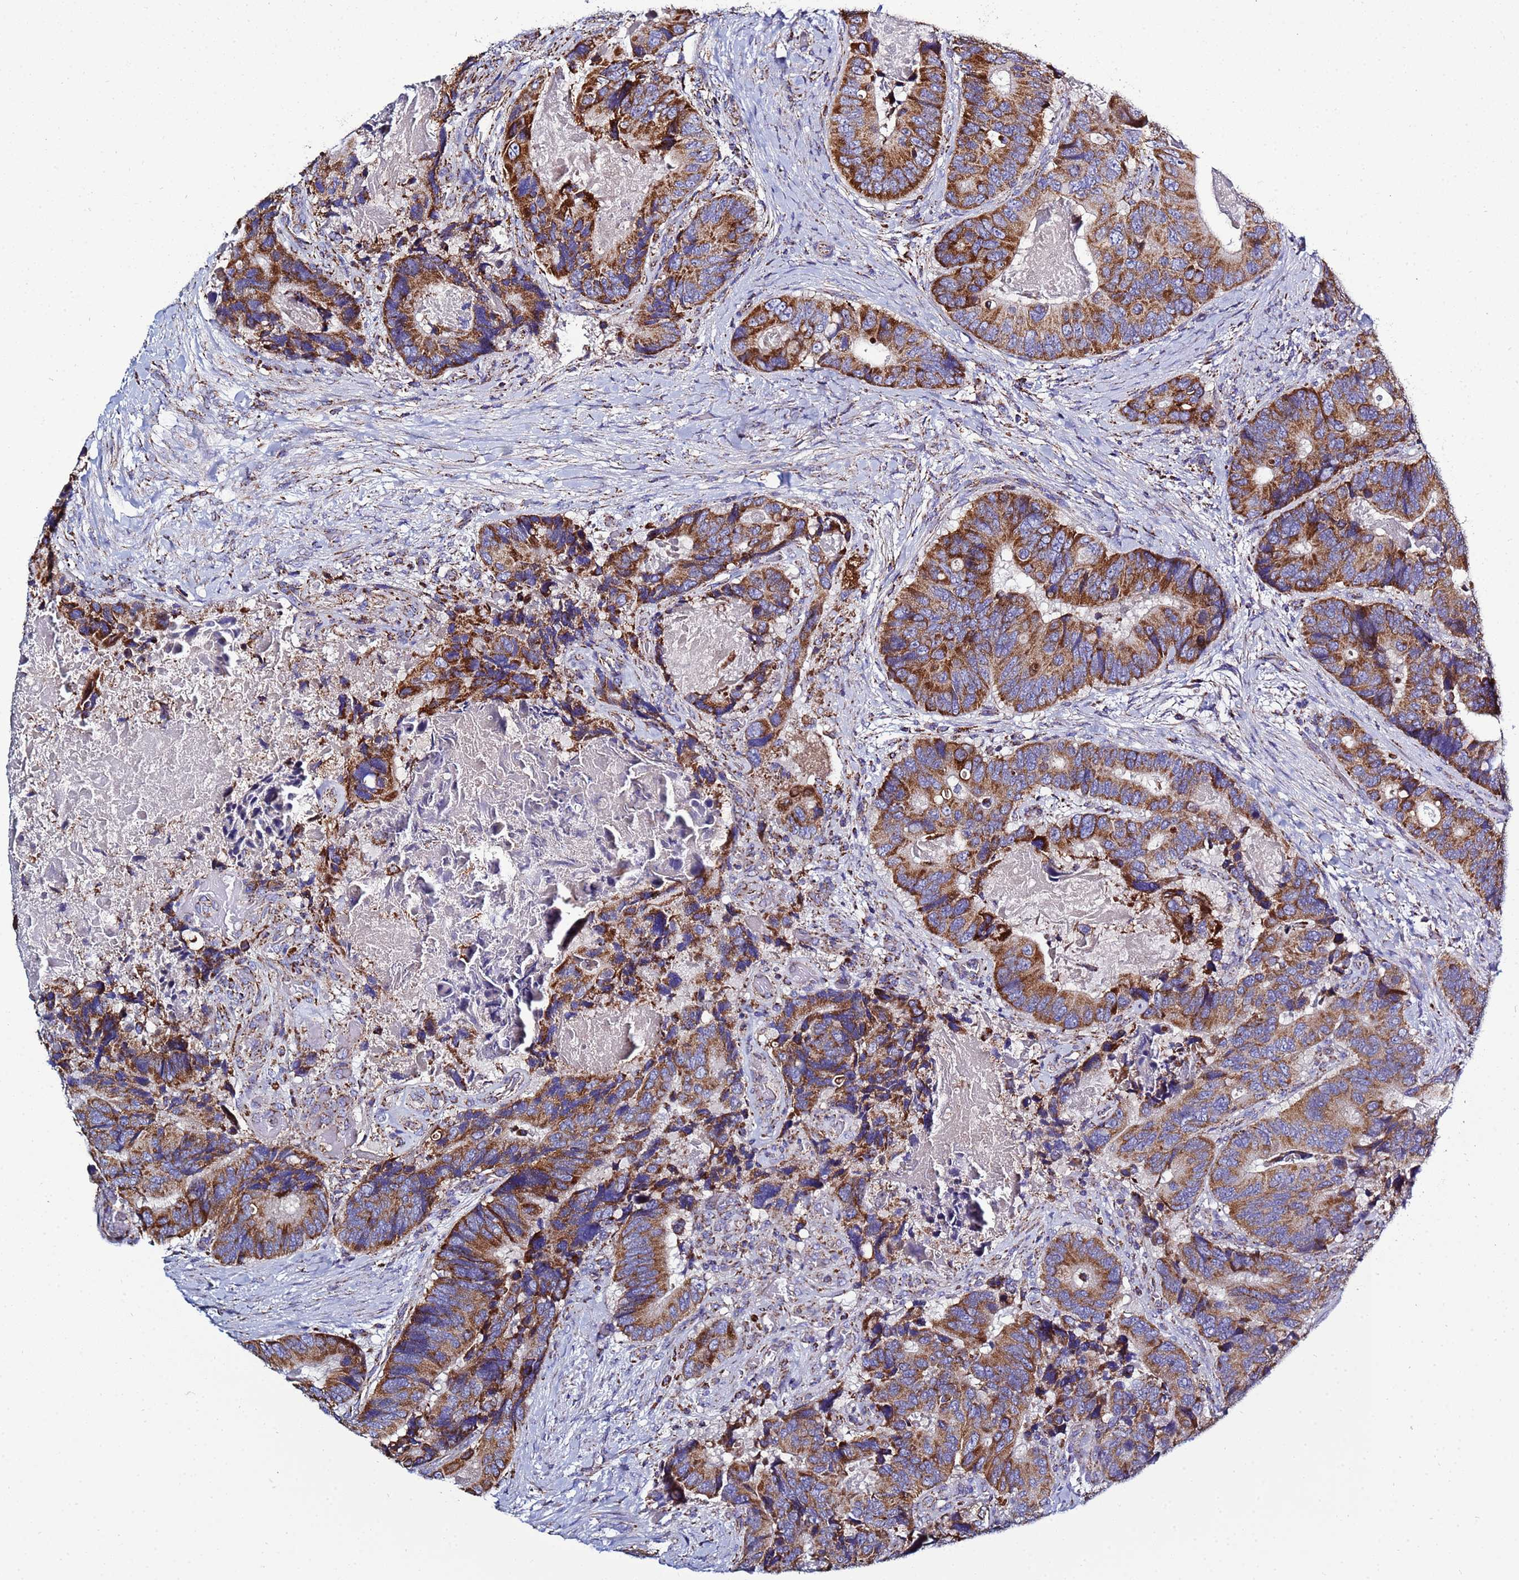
{"staining": {"intensity": "strong", "quantity": ">75%", "location": "cytoplasmic/membranous"}, "tissue": "colorectal cancer", "cell_type": "Tumor cells", "image_type": "cancer", "snomed": [{"axis": "morphology", "description": "Adenocarcinoma, NOS"}, {"axis": "topography", "description": "Colon"}], "caption": "Protein expression analysis of adenocarcinoma (colorectal) displays strong cytoplasmic/membranous expression in about >75% of tumor cells. Ihc stains the protein in brown and the nuclei are stained blue.", "gene": "COQ4", "patient": {"sex": "male", "age": 84}}